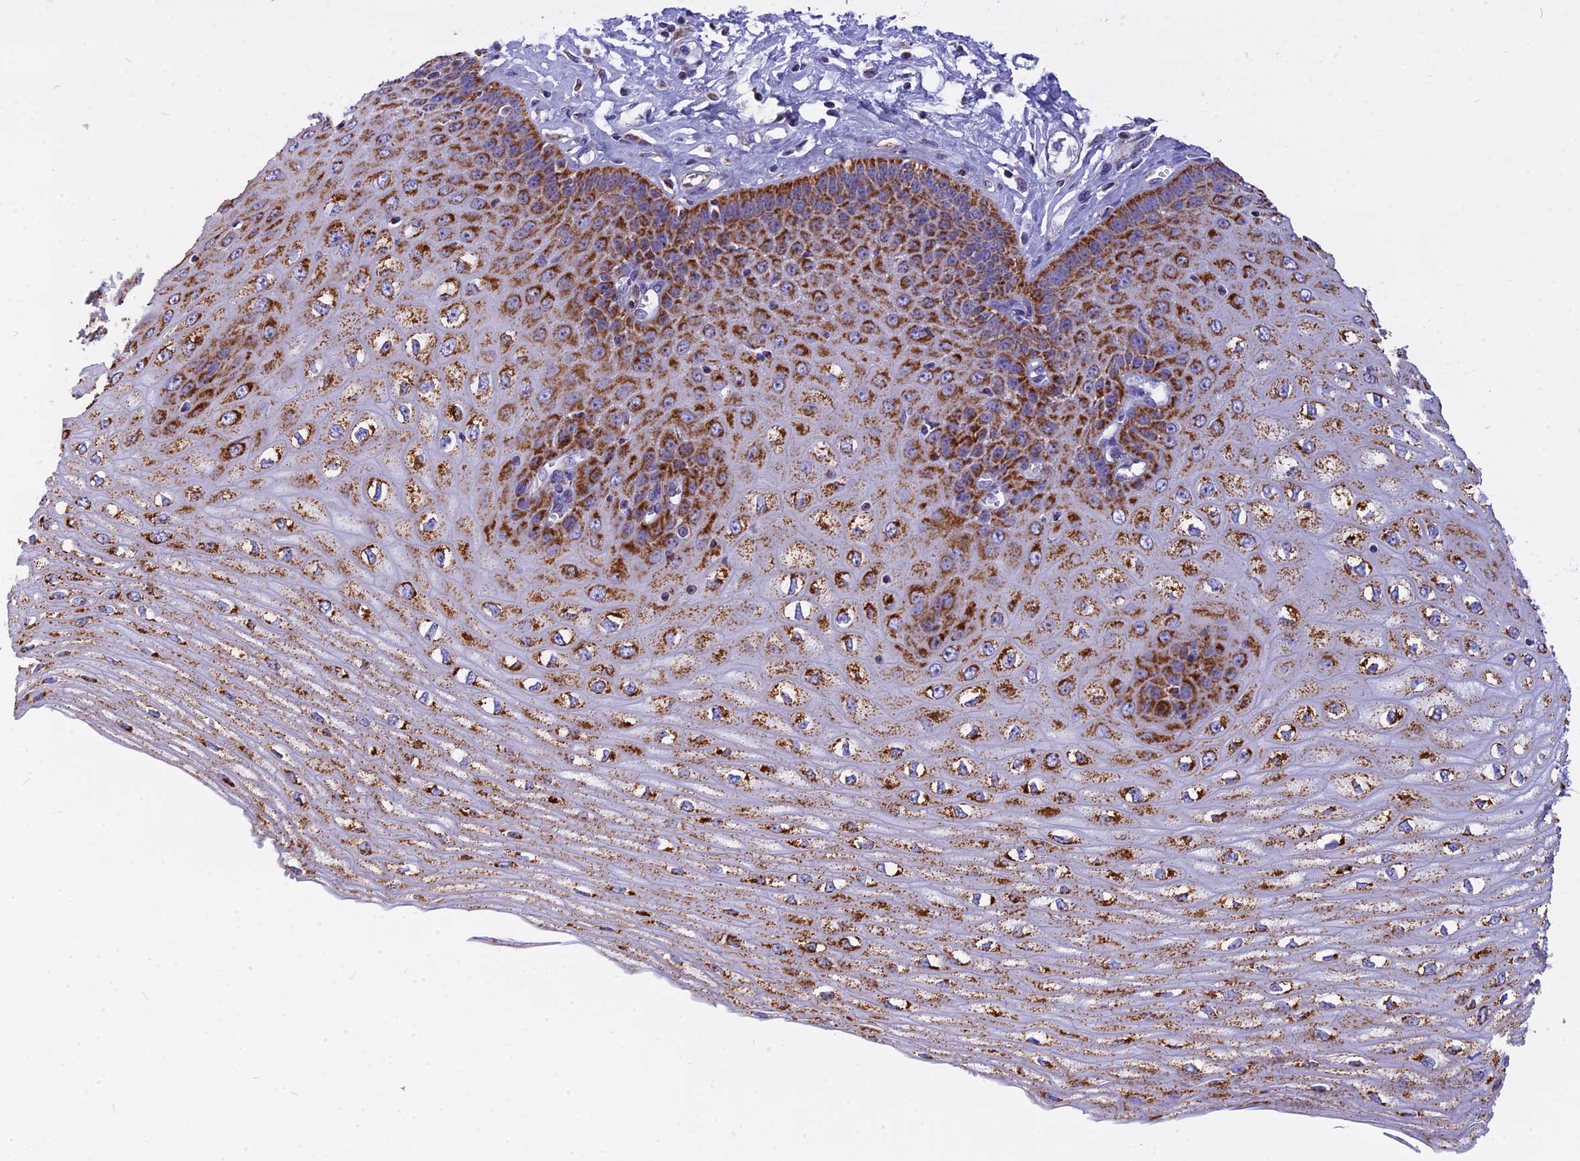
{"staining": {"intensity": "strong", "quantity": ">75%", "location": "cytoplasmic/membranous"}, "tissue": "esophagus", "cell_type": "Squamous epithelial cells", "image_type": "normal", "snomed": [{"axis": "morphology", "description": "Normal tissue, NOS"}, {"axis": "topography", "description": "Esophagus"}], "caption": "Immunohistochemistry histopathology image of unremarkable esophagus: esophagus stained using immunohistochemistry shows high levels of strong protein expression localized specifically in the cytoplasmic/membranous of squamous epithelial cells, appearing as a cytoplasmic/membranous brown color.", "gene": "VDAC2", "patient": {"sex": "male", "age": 60}}